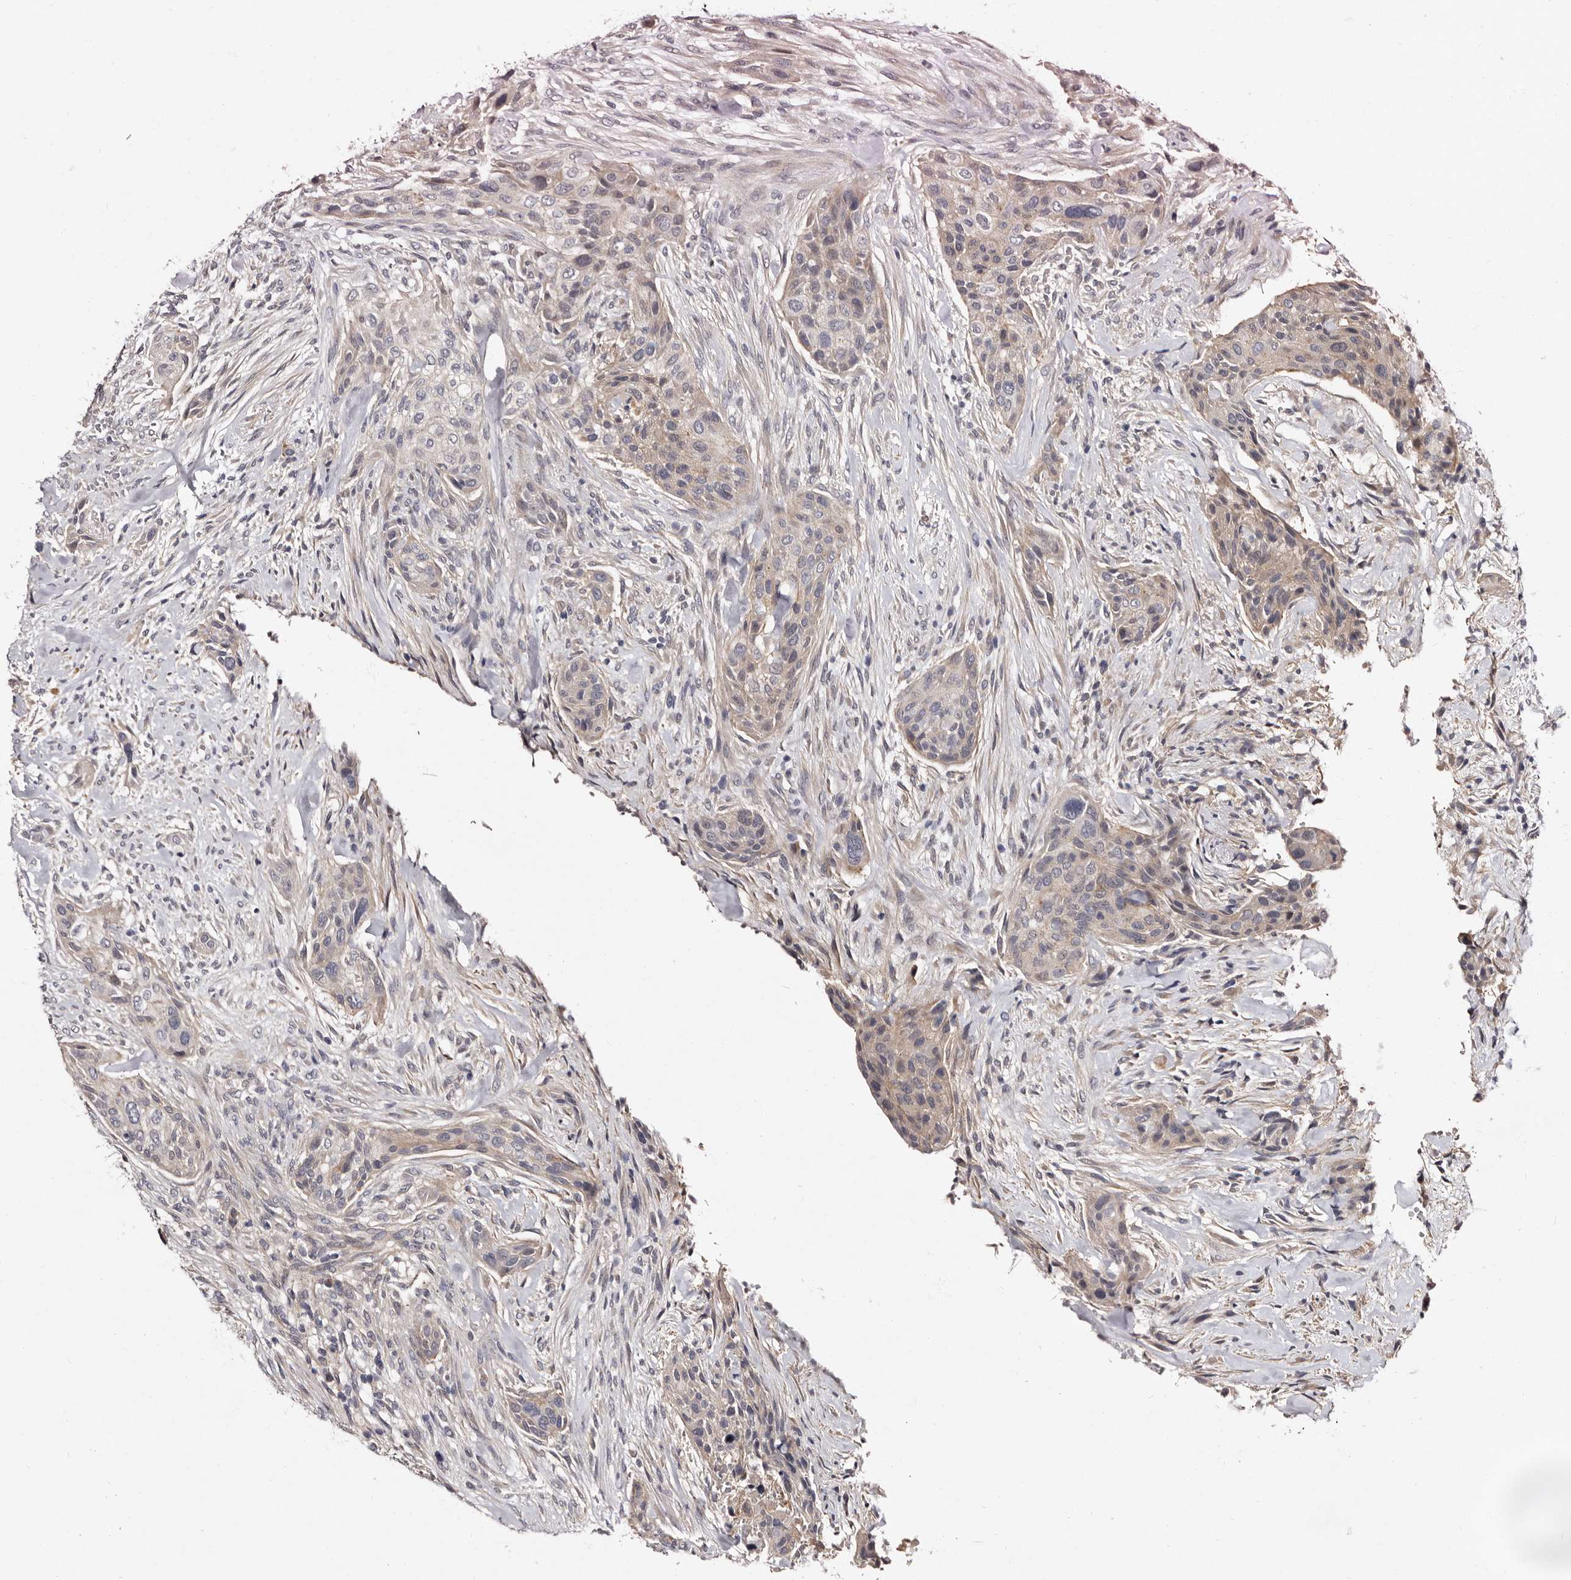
{"staining": {"intensity": "weak", "quantity": "<25%", "location": "cytoplasmic/membranous"}, "tissue": "urothelial cancer", "cell_type": "Tumor cells", "image_type": "cancer", "snomed": [{"axis": "morphology", "description": "Urothelial carcinoma, High grade"}, {"axis": "topography", "description": "Urinary bladder"}], "caption": "Immunohistochemical staining of urothelial carcinoma (high-grade) exhibits no significant expression in tumor cells.", "gene": "LANCL2", "patient": {"sex": "male", "age": 35}}